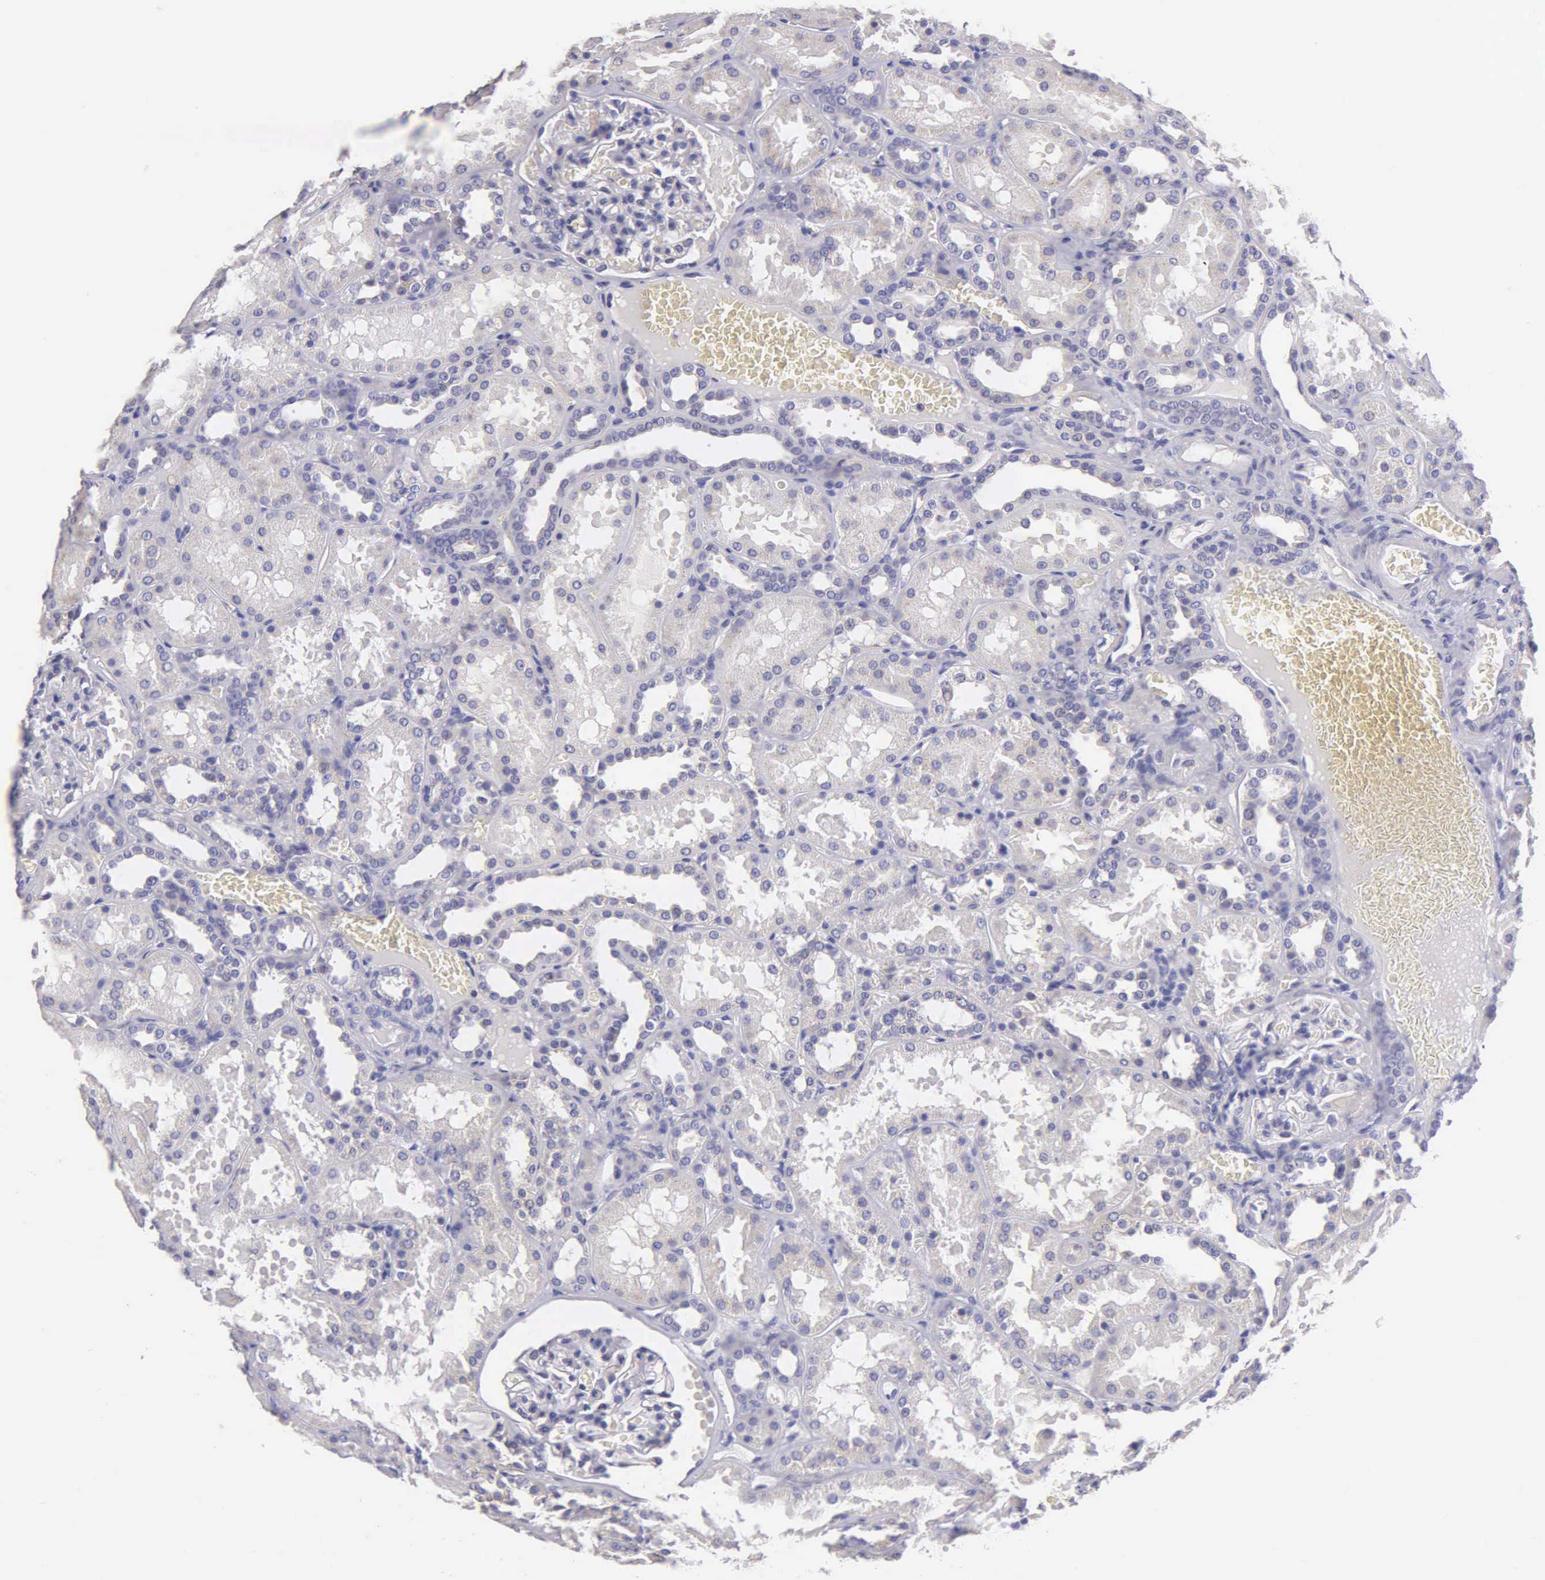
{"staining": {"intensity": "negative", "quantity": "none", "location": "none"}, "tissue": "kidney", "cell_type": "Cells in glomeruli", "image_type": "normal", "snomed": [{"axis": "morphology", "description": "Normal tissue, NOS"}, {"axis": "topography", "description": "Kidney"}], "caption": "Immunohistochemistry (IHC) of benign human kidney exhibits no staining in cells in glomeruli.", "gene": "ESR1", "patient": {"sex": "female", "age": 52}}